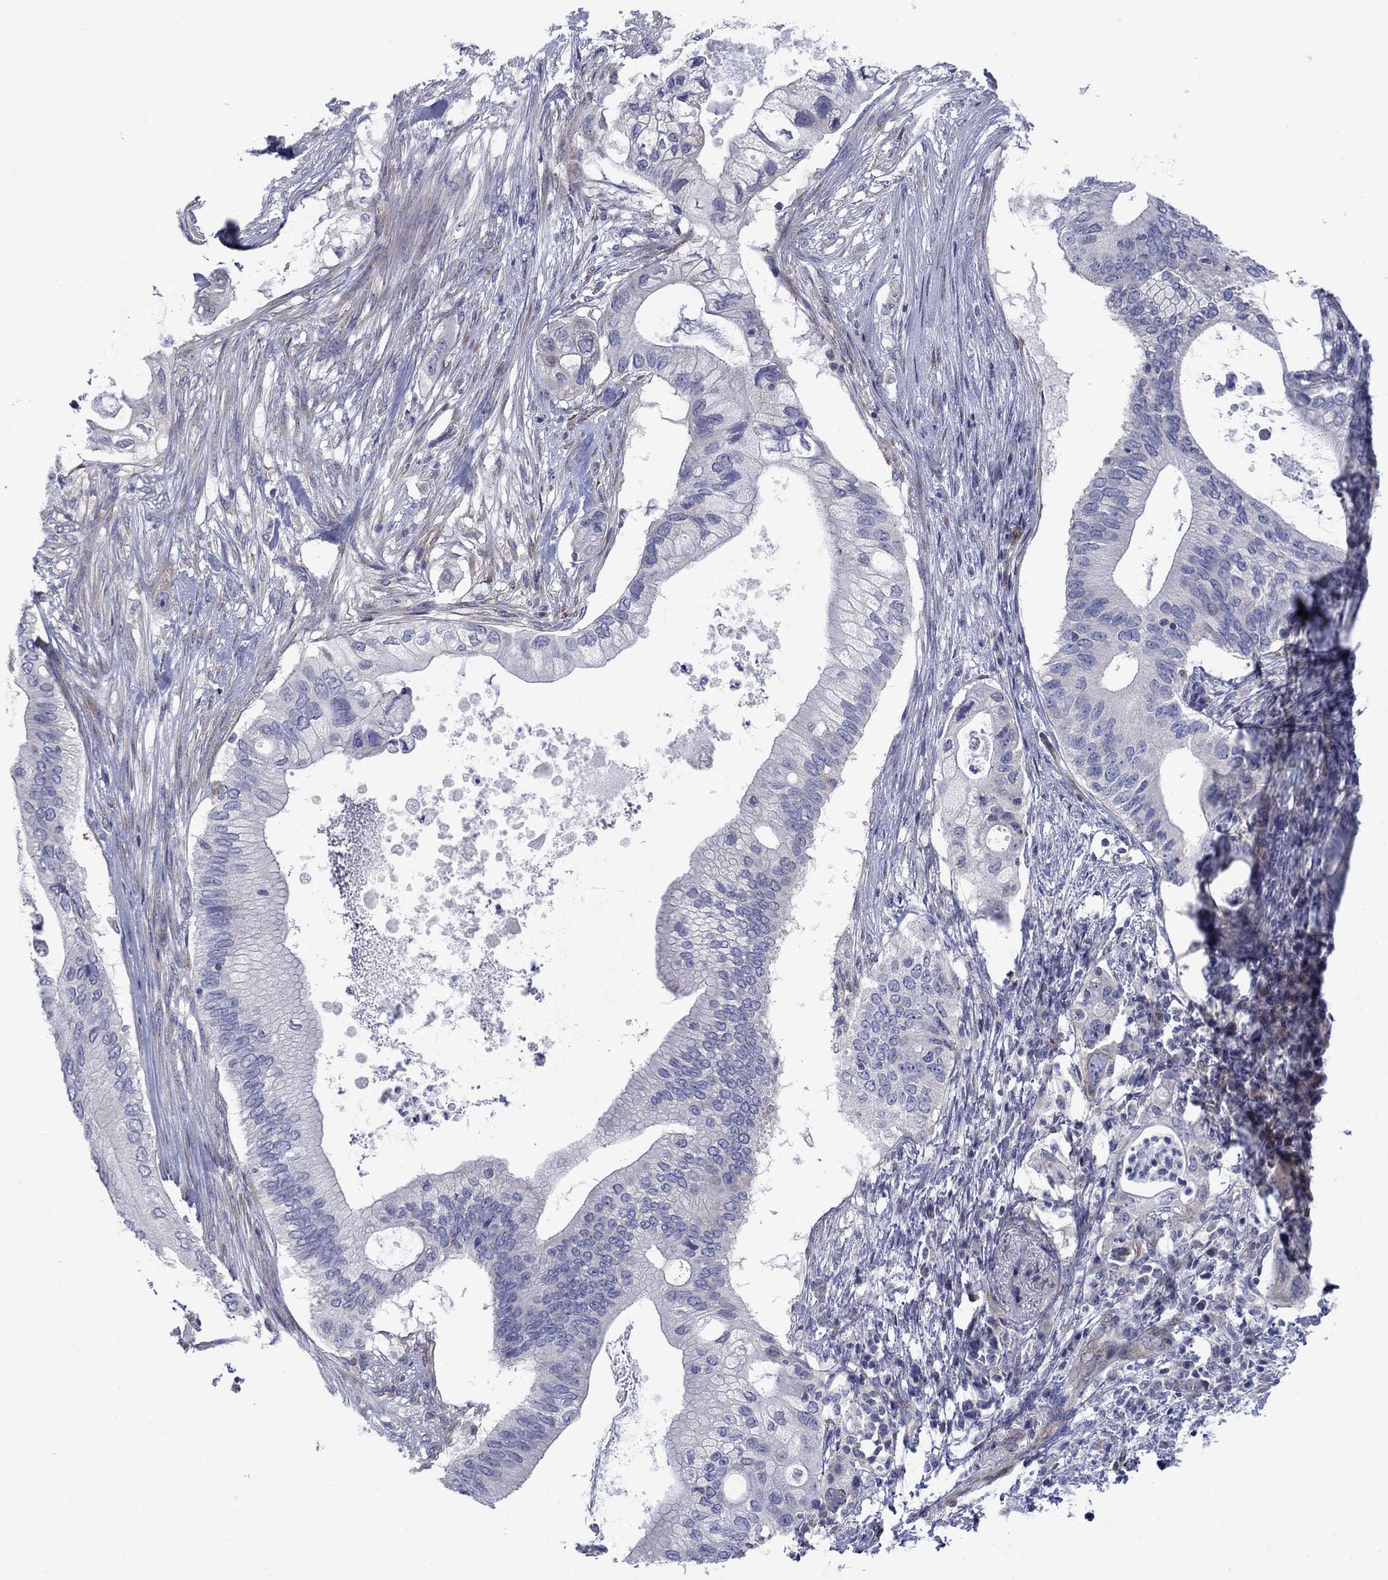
{"staining": {"intensity": "negative", "quantity": "none", "location": "none"}, "tissue": "pancreatic cancer", "cell_type": "Tumor cells", "image_type": "cancer", "snomed": [{"axis": "morphology", "description": "Adenocarcinoma, NOS"}, {"axis": "topography", "description": "Pancreas"}], "caption": "Tumor cells are negative for brown protein staining in pancreatic cancer (adenocarcinoma).", "gene": "FXR1", "patient": {"sex": "female", "age": 72}}